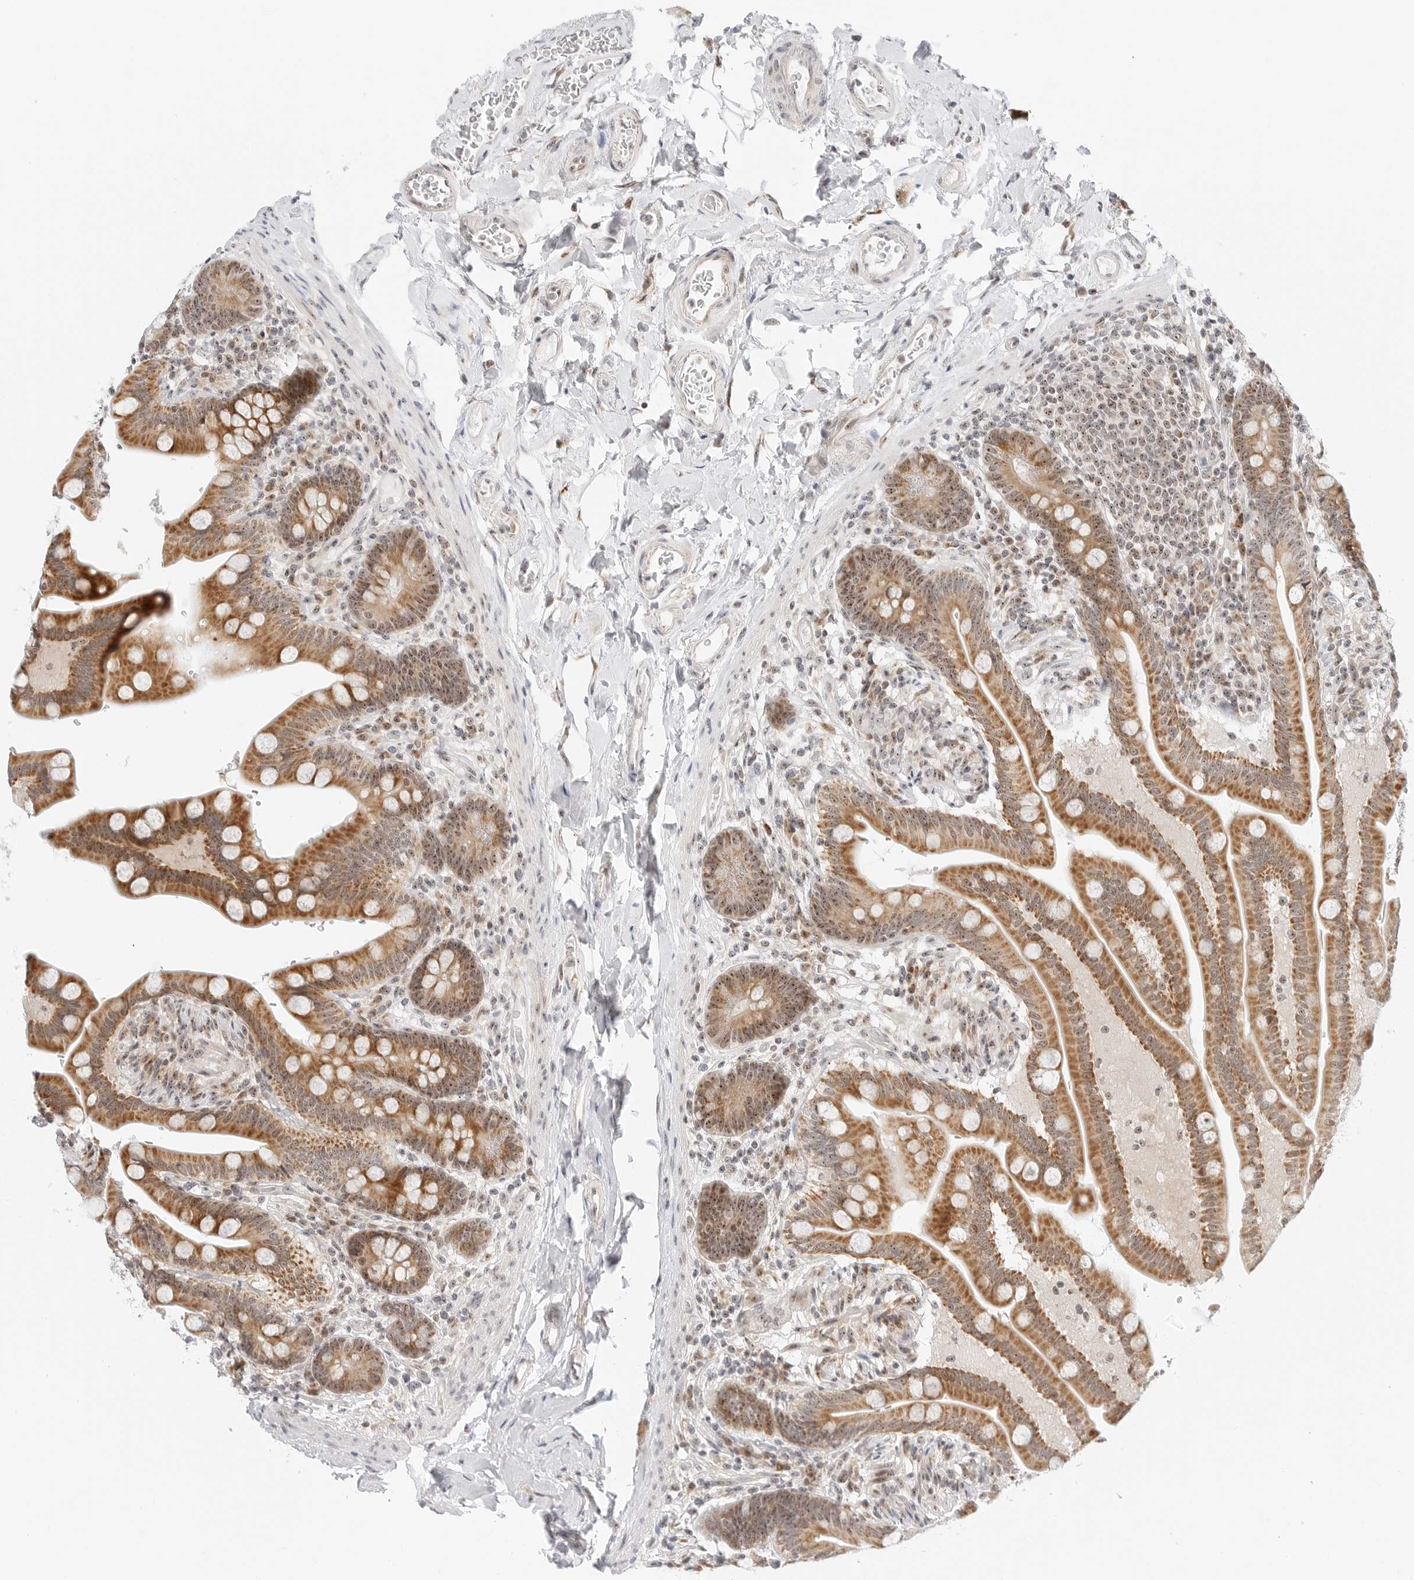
{"staining": {"intensity": "negative", "quantity": "none", "location": "none"}, "tissue": "colon", "cell_type": "Endothelial cells", "image_type": "normal", "snomed": [{"axis": "morphology", "description": "Normal tissue, NOS"}, {"axis": "topography", "description": "Smooth muscle"}, {"axis": "topography", "description": "Colon"}], "caption": "Image shows no significant protein staining in endothelial cells of unremarkable colon. (Stains: DAB immunohistochemistry (IHC) with hematoxylin counter stain, Microscopy: brightfield microscopy at high magnification).", "gene": "RIMKLA", "patient": {"sex": "male", "age": 73}}